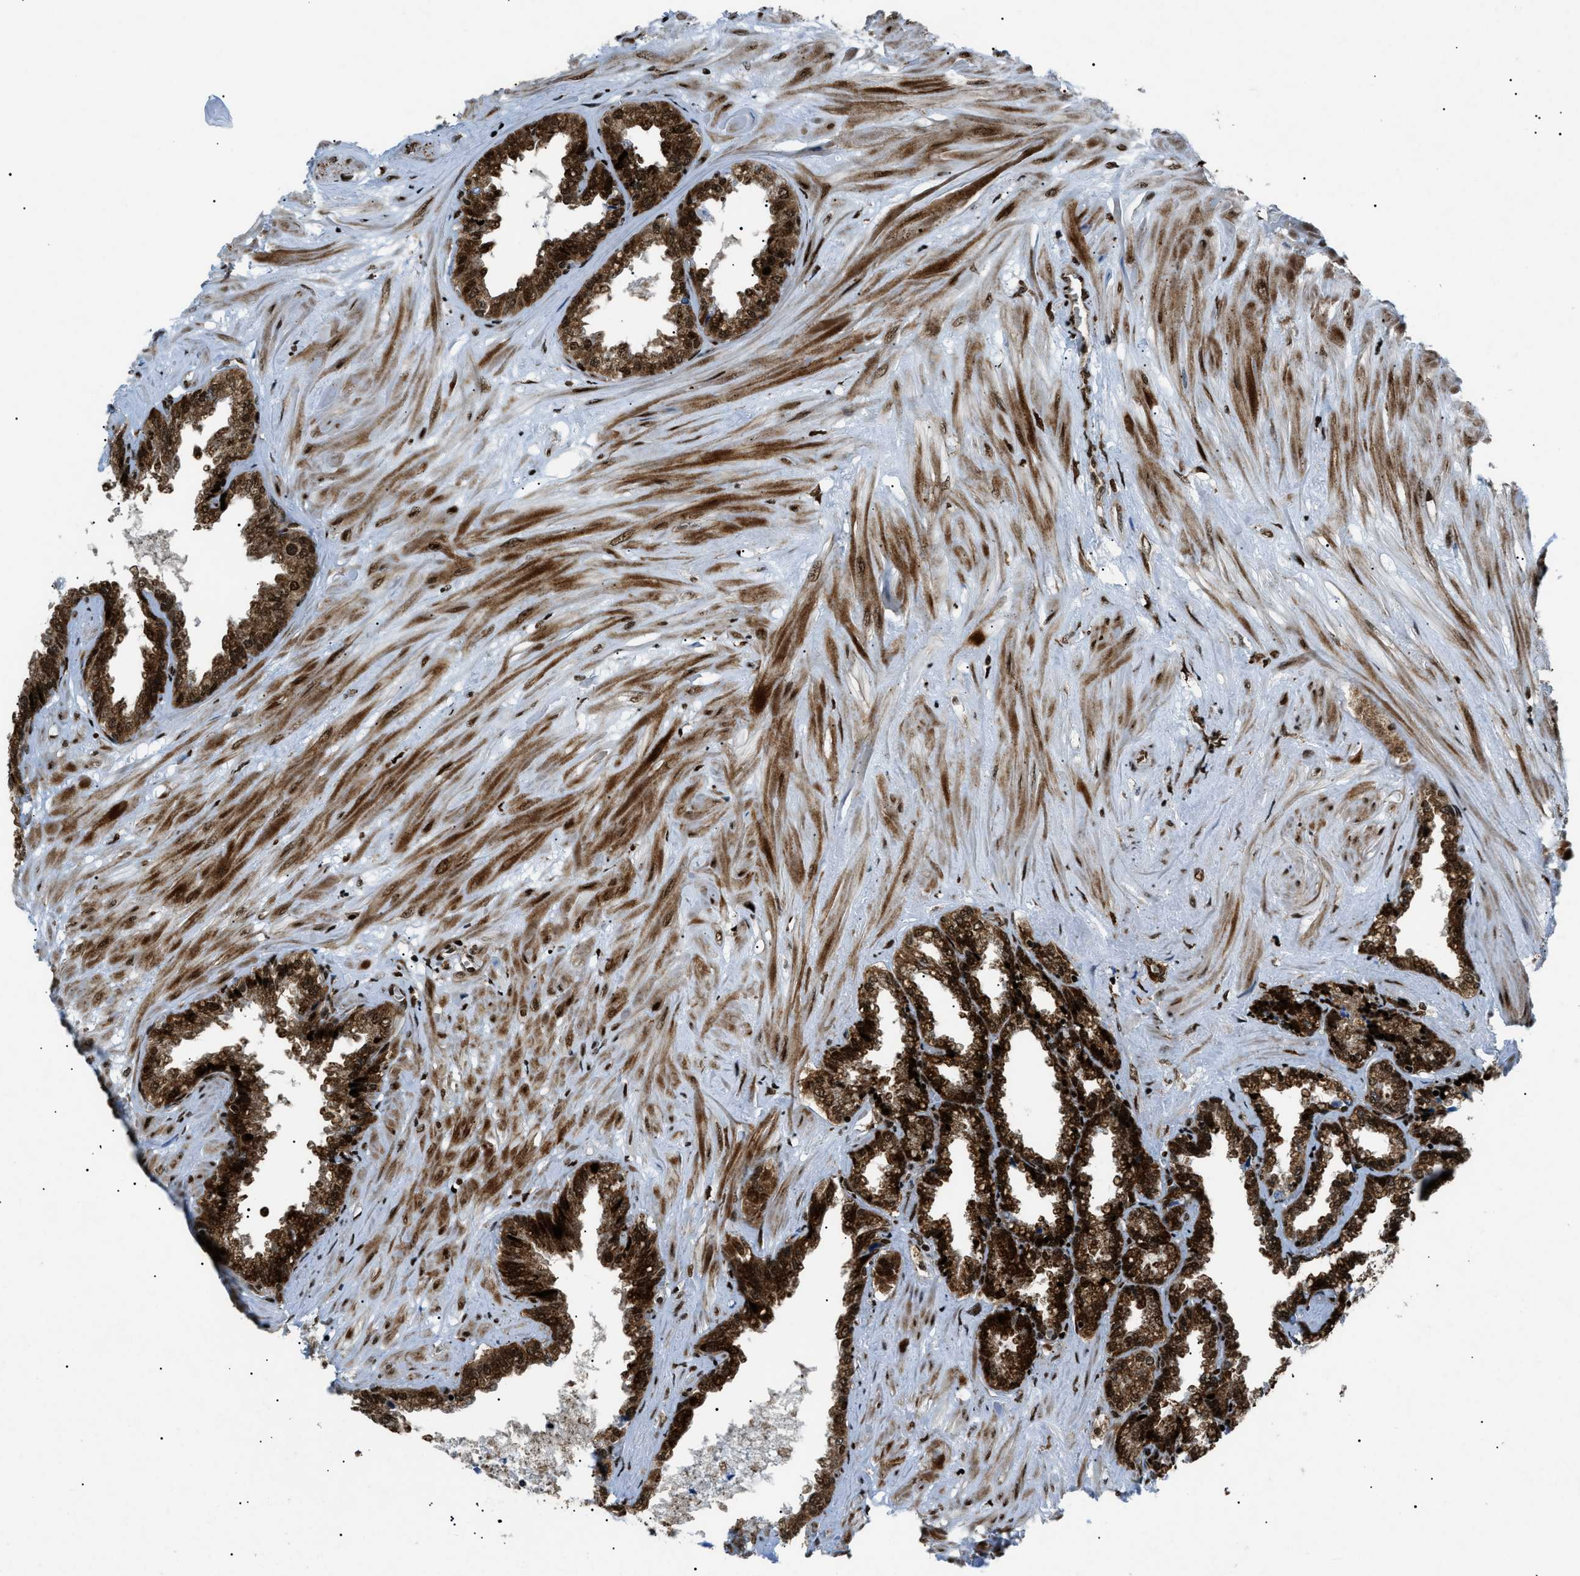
{"staining": {"intensity": "strong", "quantity": ">75%", "location": "cytoplasmic/membranous,nuclear"}, "tissue": "seminal vesicle", "cell_type": "Glandular cells", "image_type": "normal", "snomed": [{"axis": "morphology", "description": "Normal tissue, NOS"}, {"axis": "topography", "description": "Seminal veicle"}], "caption": "Immunohistochemical staining of normal seminal vesicle demonstrates >75% levels of strong cytoplasmic/membranous,nuclear protein staining in approximately >75% of glandular cells.", "gene": "HNRNPK", "patient": {"sex": "male", "age": 46}}